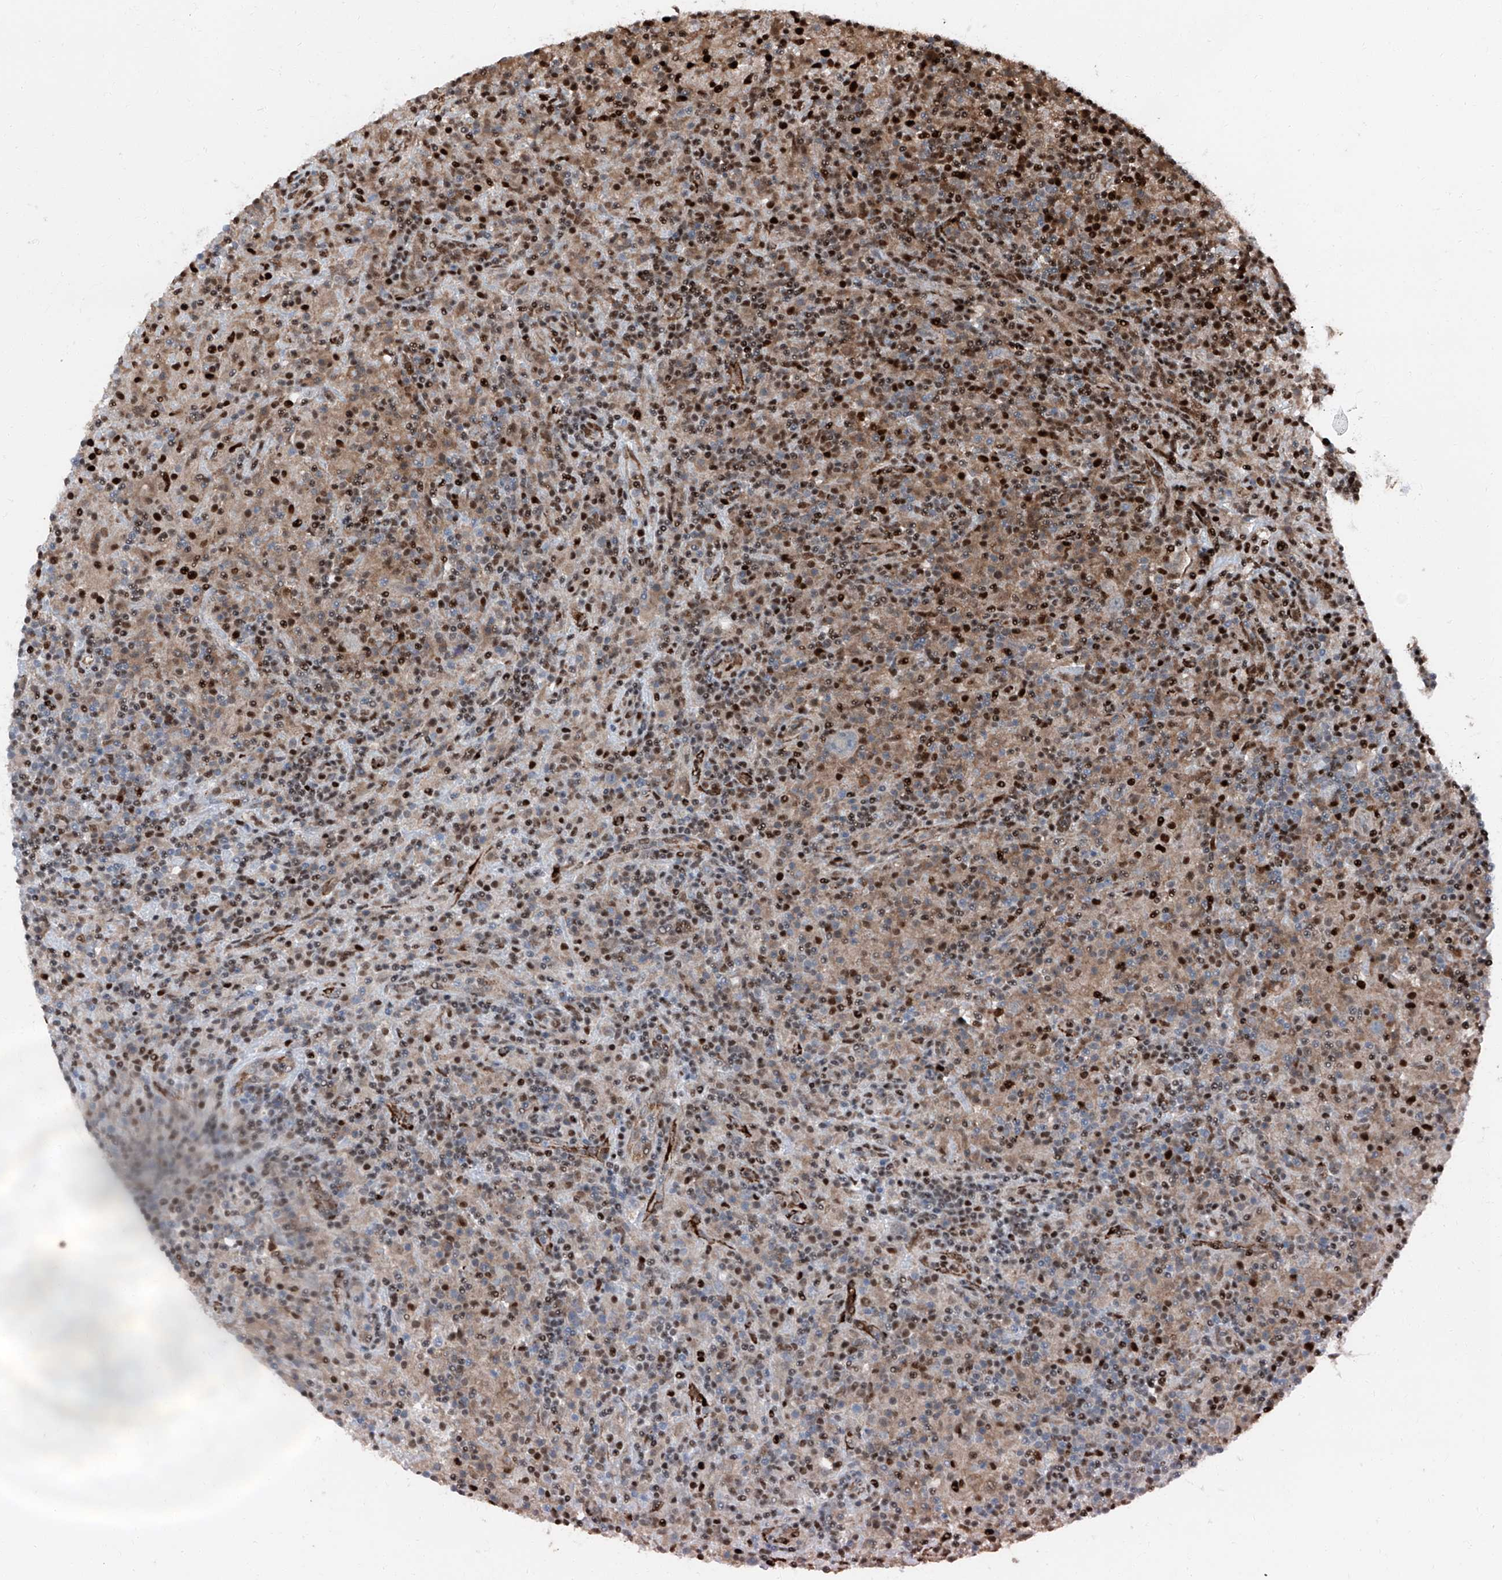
{"staining": {"intensity": "negative", "quantity": "none", "location": "none"}, "tissue": "lymphoma", "cell_type": "Tumor cells", "image_type": "cancer", "snomed": [{"axis": "morphology", "description": "Hodgkin's disease, NOS"}, {"axis": "topography", "description": "Lymph node"}], "caption": "Immunohistochemistry (IHC) of lymphoma demonstrates no staining in tumor cells.", "gene": "FKBP5", "patient": {"sex": "male", "age": 70}}